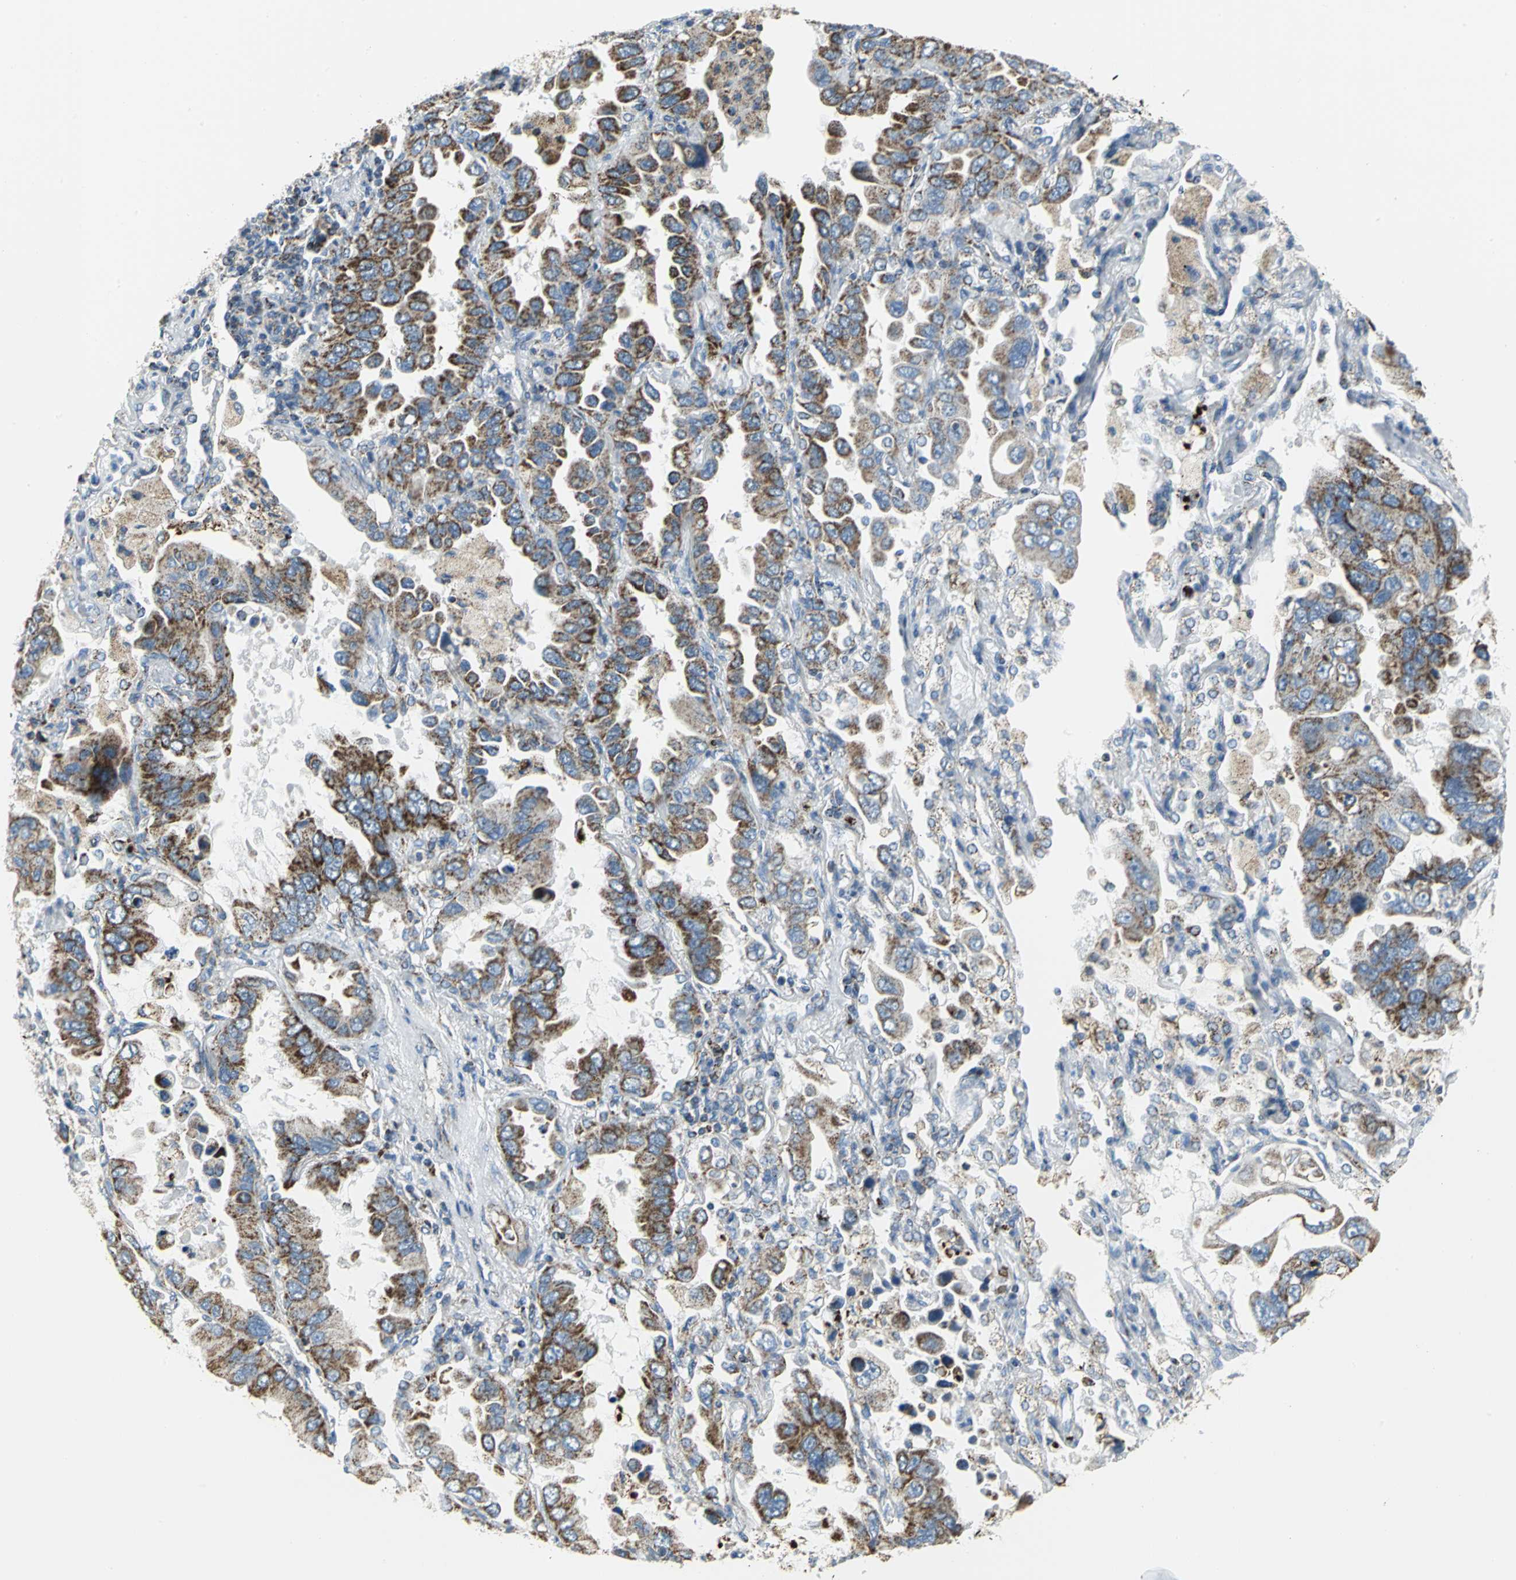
{"staining": {"intensity": "moderate", "quantity": "25%-75%", "location": "cytoplasmic/membranous"}, "tissue": "lung cancer", "cell_type": "Tumor cells", "image_type": "cancer", "snomed": [{"axis": "morphology", "description": "Adenocarcinoma, NOS"}, {"axis": "topography", "description": "Lung"}], "caption": "This micrograph shows immunohistochemistry staining of human adenocarcinoma (lung), with medium moderate cytoplasmic/membranous positivity in about 25%-75% of tumor cells.", "gene": "NTRK1", "patient": {"sex": "male", "age": 64}}